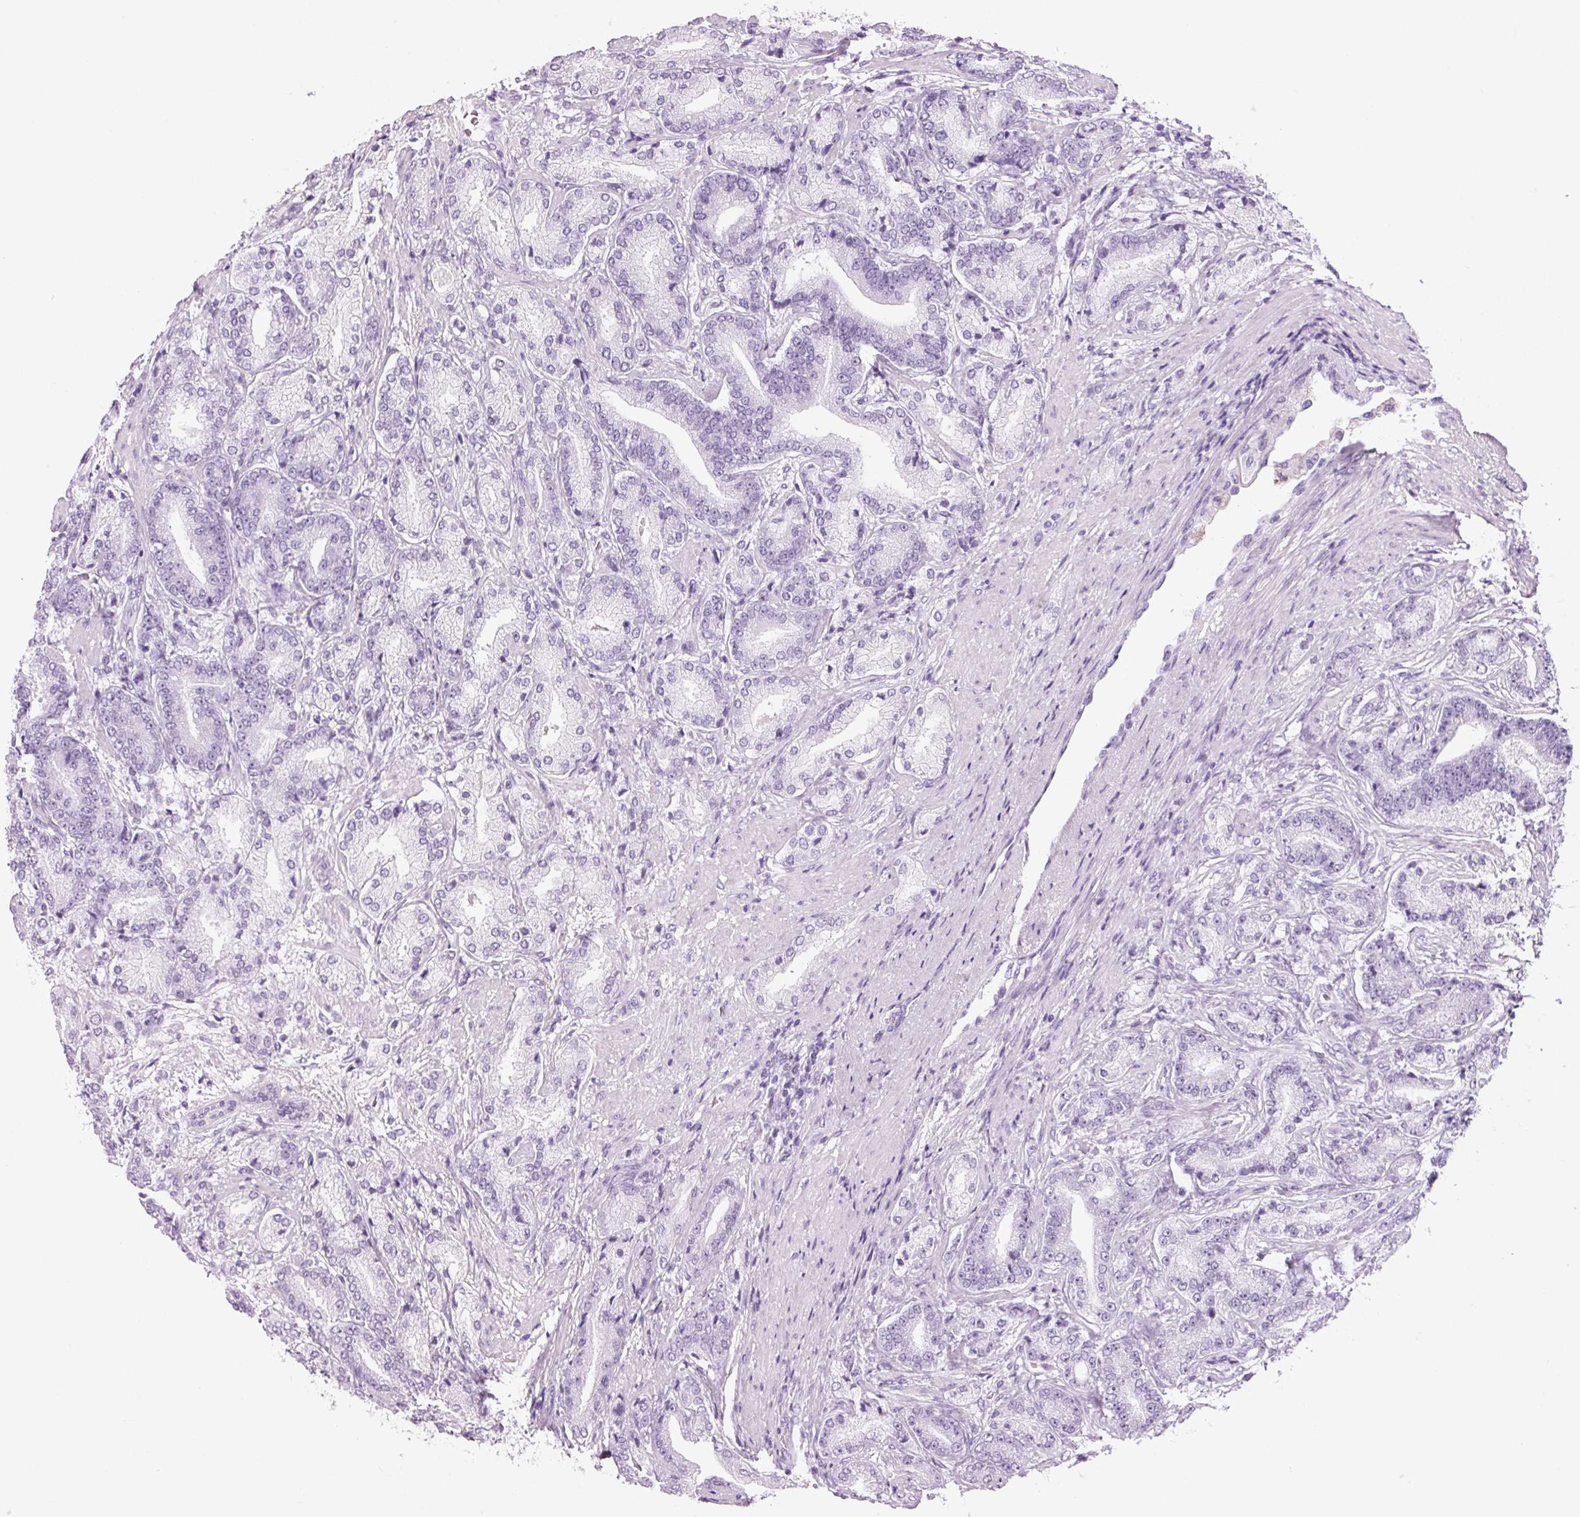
{"staining": {"intensity": "negative", "quantity": "none", "location": "none"}, "tissue": "prostate cancer", "cell_type": "Tumor cells", "image_type": "cancer", "snomed": [{"axis": "morphology", "description": "Adenocarcinoma, High grade"}, {"axis": "topography", "description": "Prostate and seminal vesicle, NOS"}], "caption": "DAB immunohistochemical staining of prostate cancer (high-grade adenocarcinoma) displays no significant staining in tumor cells.", "gene": "PPP1R1A", "patient": {"sex": "male", "age": 61}}